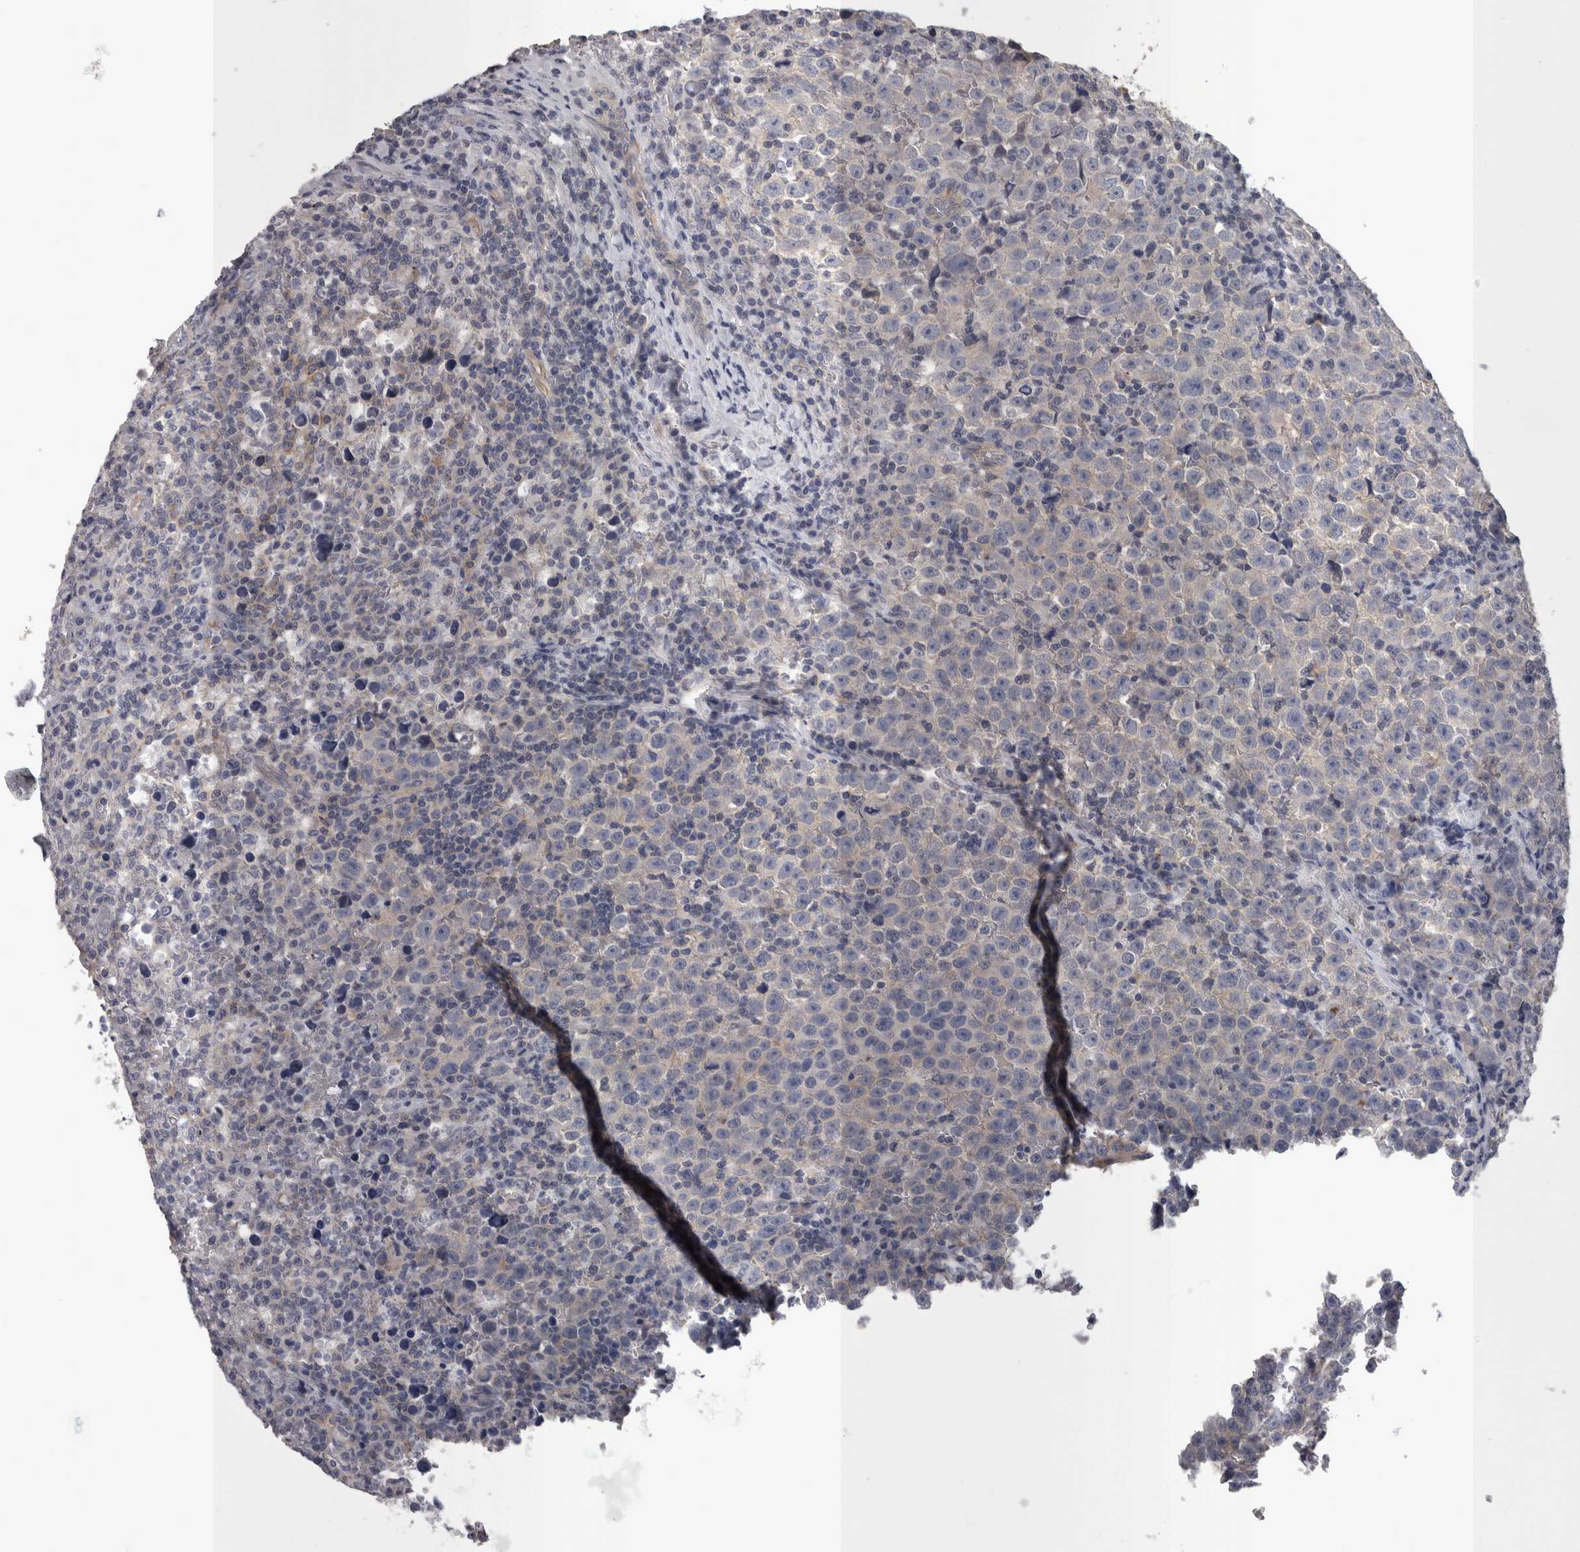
{"staining": {"intensity": "weak", "quantity": "<25%", "location": "cytoplasmic/membranous"}, "tissue": "testis cancer", "cell_type": "Tumor cells", "image_type": "cancer", "snomed": [{"axis": "morphology", "description": "Seminoma, NOS"}, {"axis": "topography", "description": "Testis"}], "caption": "IHC micrograph of testis seminoma stained for a protein (brown), which exhibits no staining in tumor cells. (Brightfield microscopy of DAB immunohistochemistry (IHC) at high magnification).", "gene": "LYZL6", "patient": {"sex": "male", "age": 43}}